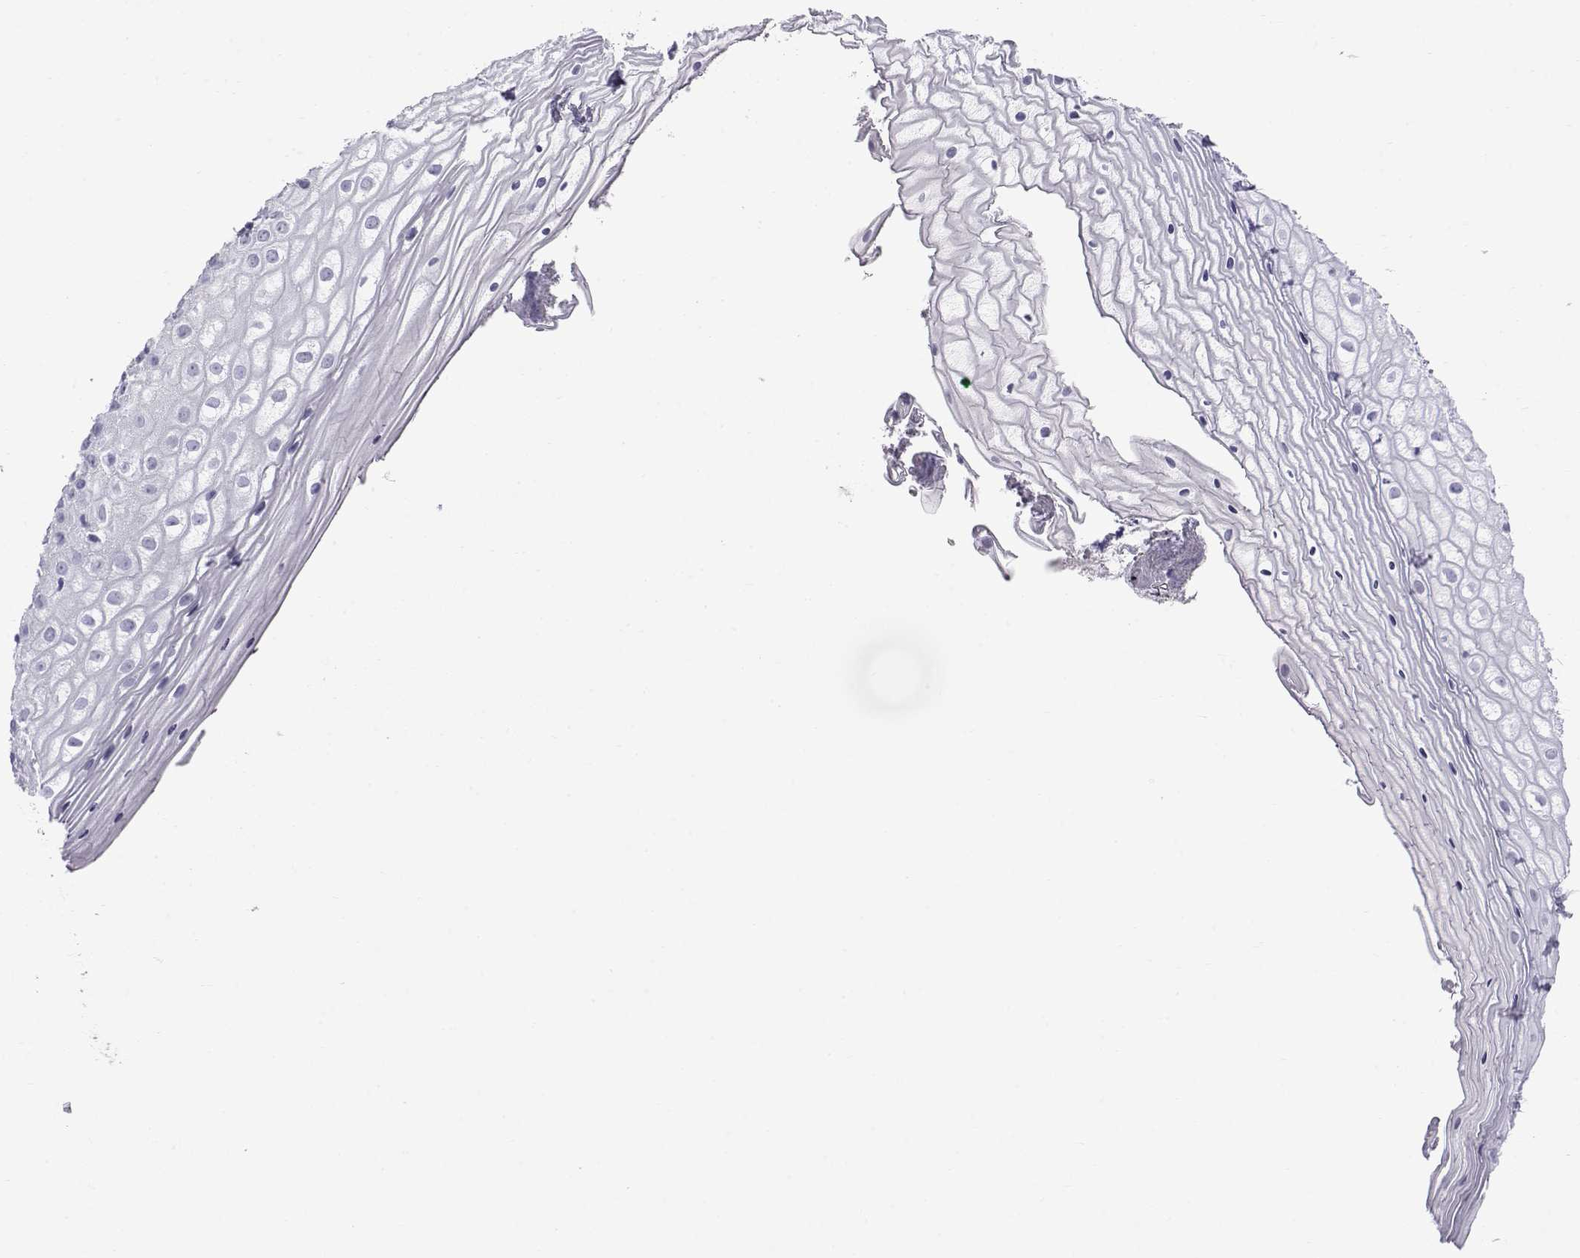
{"staining": {"intensity": "negative", "quantity": "none", "location": "none"}, "tissue": "vagina", "cell_type": "Squamous epithelial cells", "image_type": "normal", "snomed": [{"axis": "morphology", "description": "Normal tissue, NOS"}, {"axis": "topography", "description": "Vagina"}], "caption": "DAB immunohistochemical staining of unremarkable human vagina shows no significant positivity in squamous epithelial cells.", "gene": "RNASE12", "patient": {"sex": "female", "age": 47}}